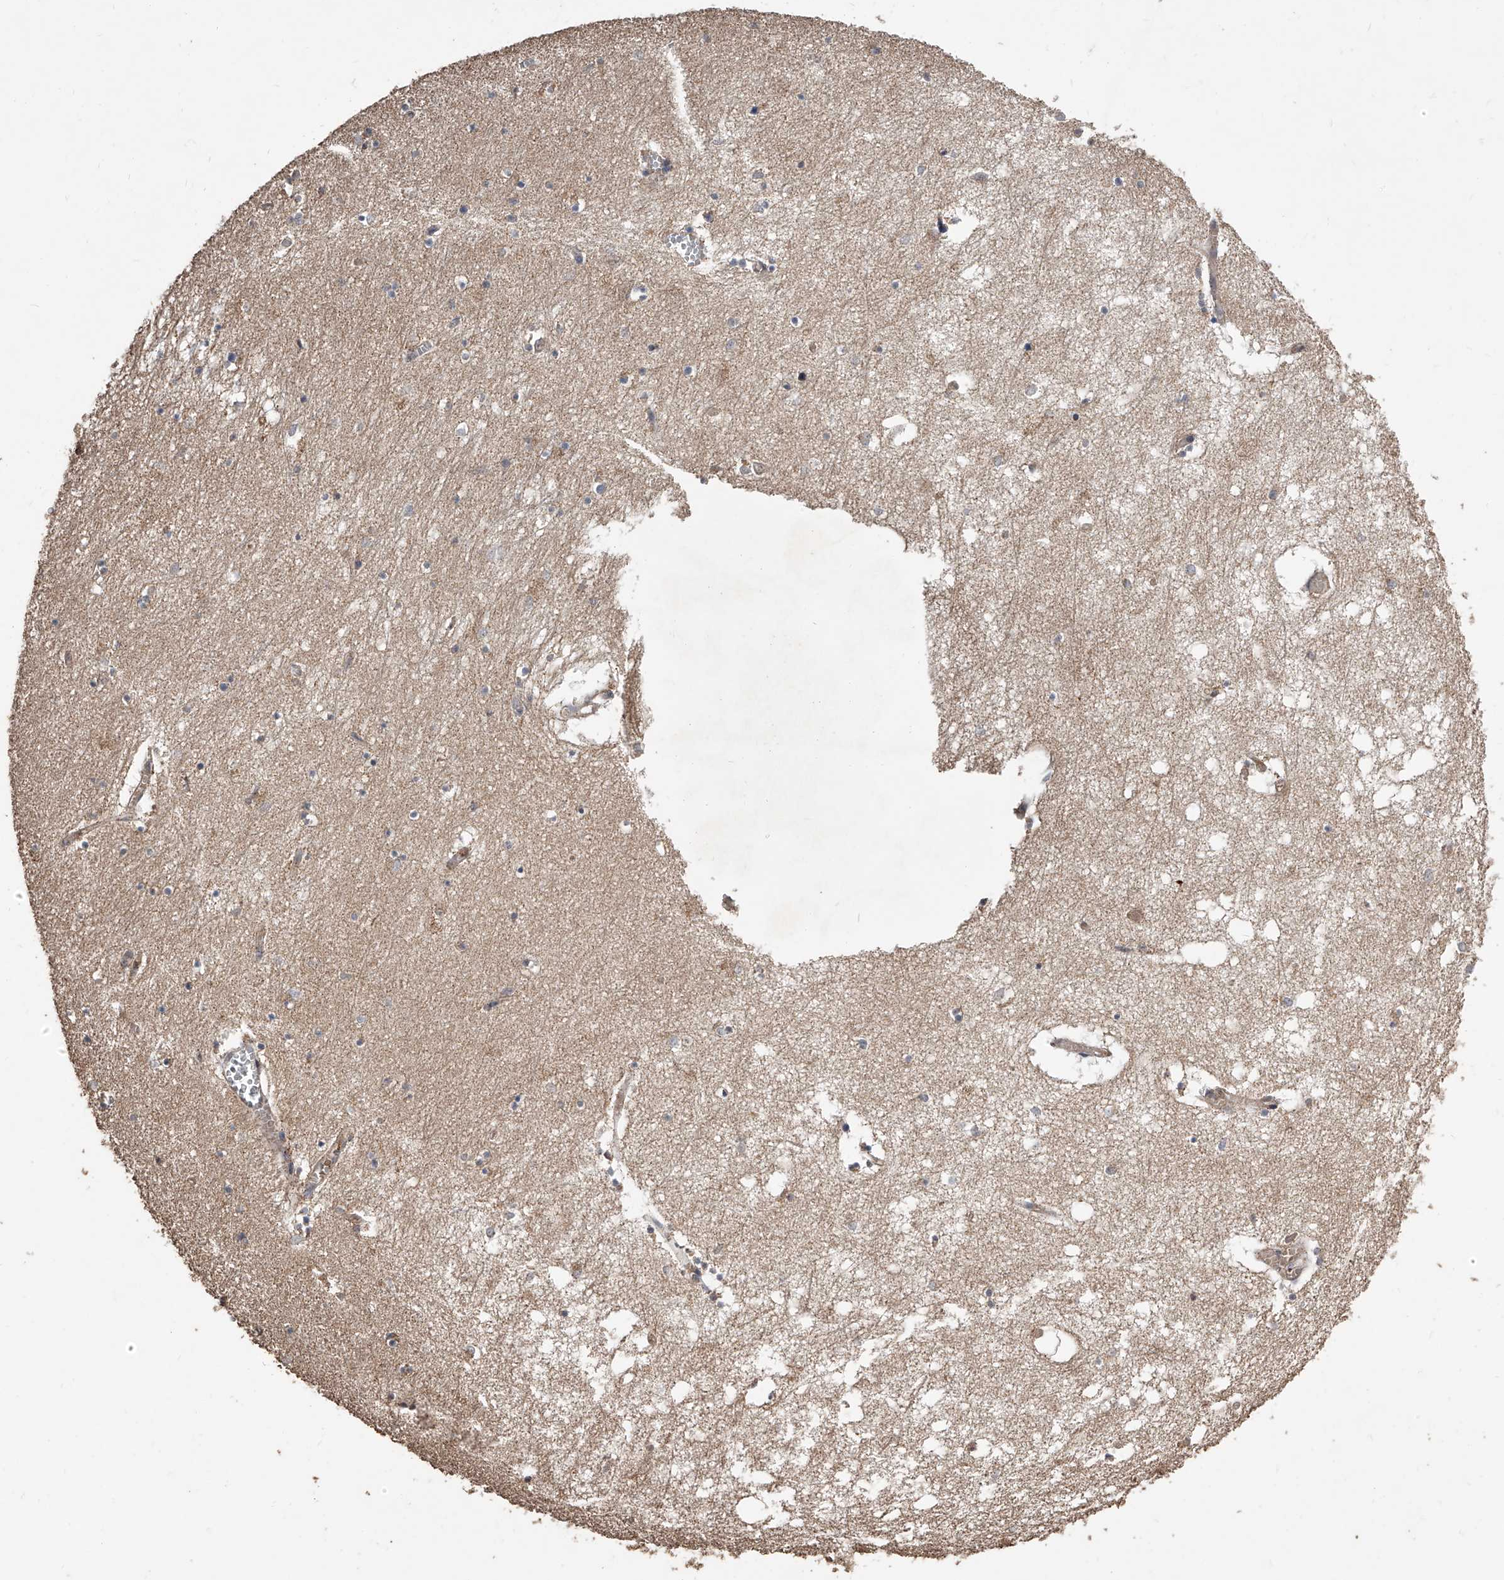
{"staining": {"intensity": "weak", "quantity": "25%-75%", "location": "cytoplasmic/membranous"}, "tissue": "hippocampus", "cell_type": "Glial cells", "image_type": "normal", "snomed": [{"axis": "morphology", "description": "Normal tissue, NOS"}, {"axis": "topography", "description": "Hippocampus"}], "caption": "Approximately 25%-75% of glial cells in benign human hippocampus demonstrate weak cytoplasmic/membranous protein positivity as visualized by brown immunohistochemical staining.", "gene": "LTV1", "patient": {"sex": "male", "age": 70}}